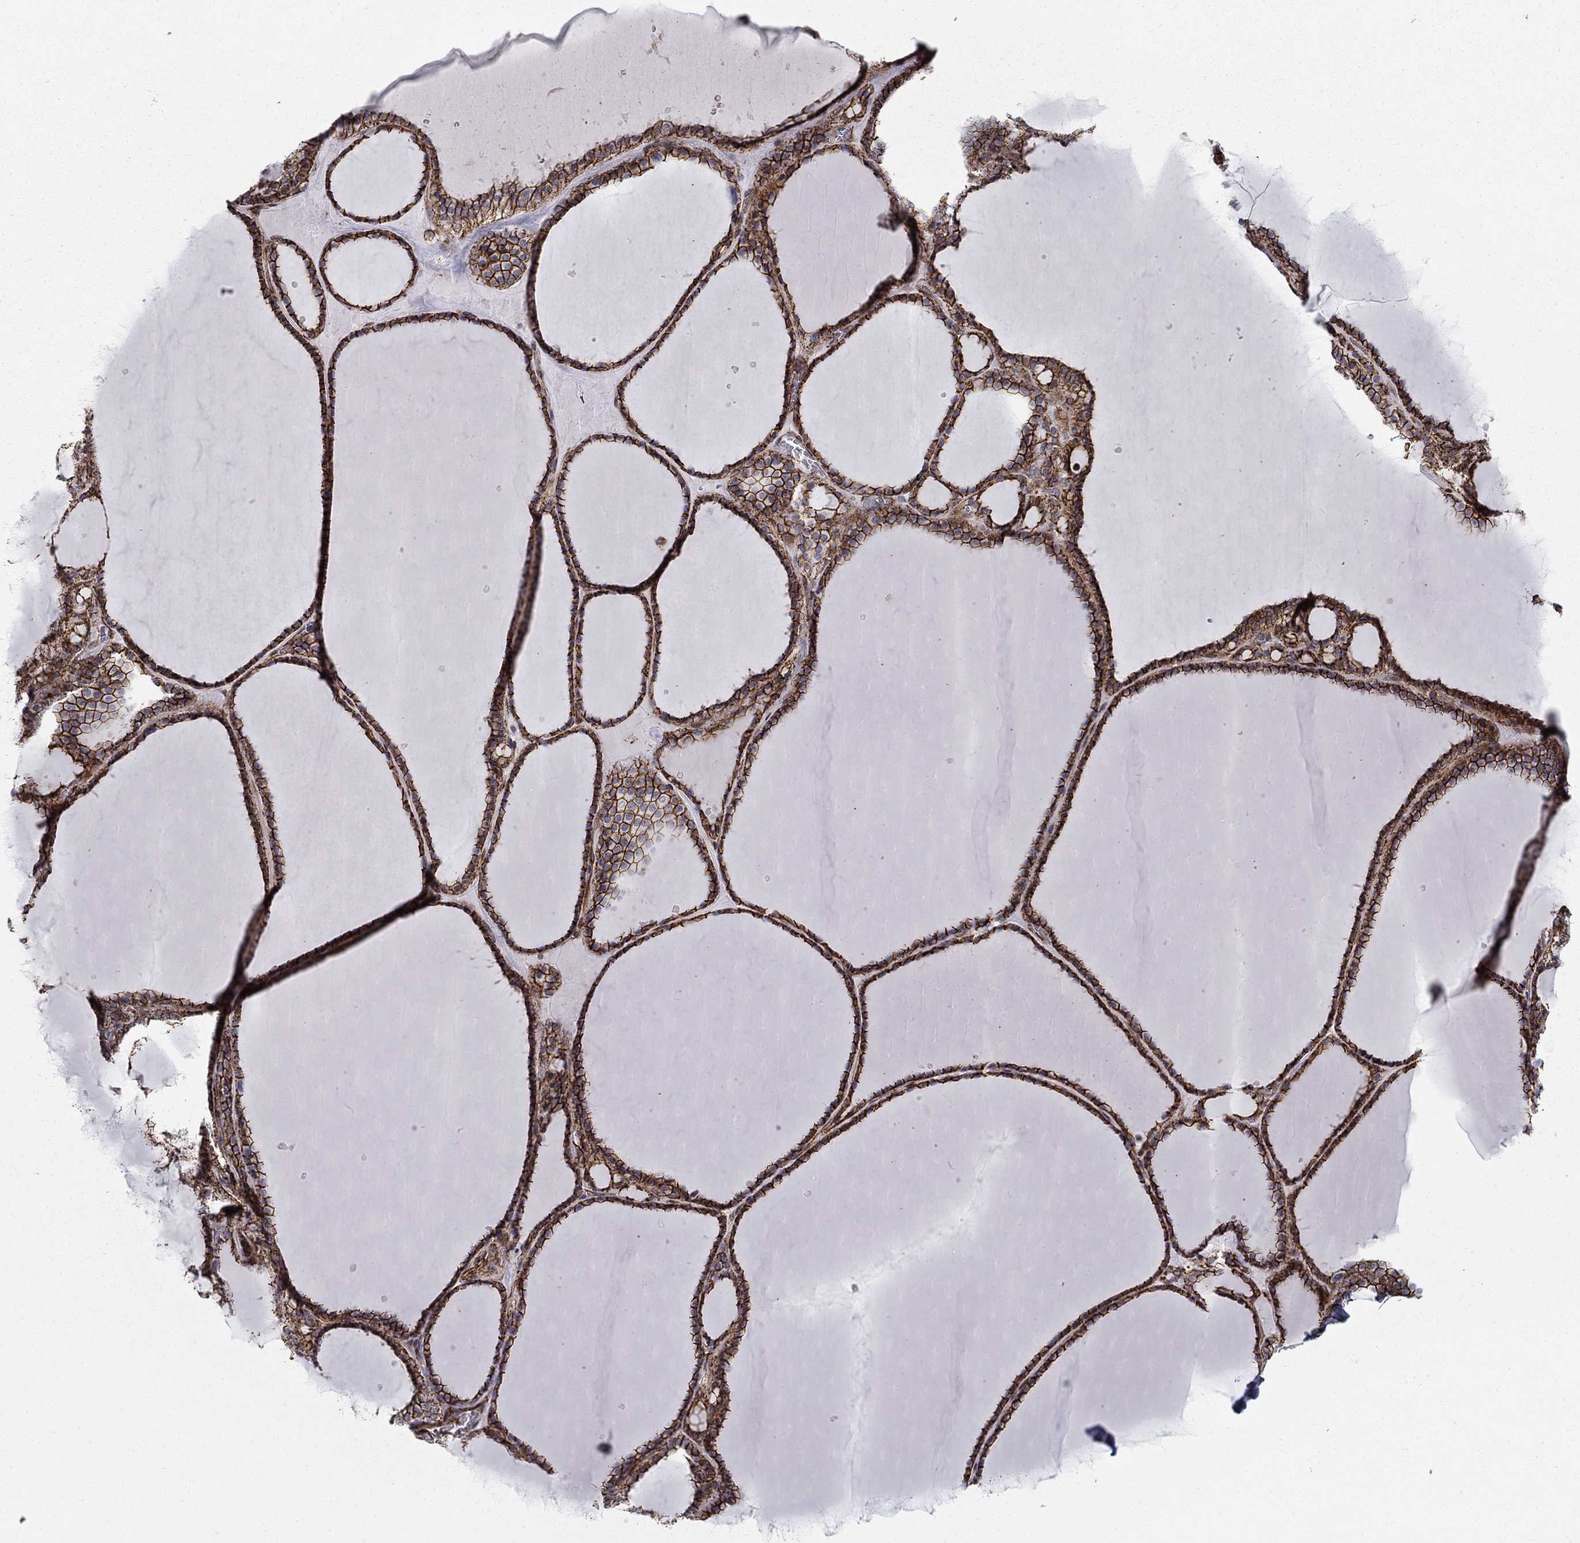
{"staining": {"intensity": "strong", "quantity": ">75%", "location": "cytoplasmic/membranous"}, "tissue": "thyroid gland", "cell_type": "Glandular cells", "image_type": "normal", "snomed": [{"axis": "morphology", "description": "Normal tissue, NOS"}, {"axis": "topography", "description": "Thyroid gland"}], "caption": "Protein staining shows strong cytoplasmic/membranous expression in approximately >75% of glandular cells in normal thyroid gland.", "gene": "KRBA1", "patient": {"sex": "male", "age": 63}}